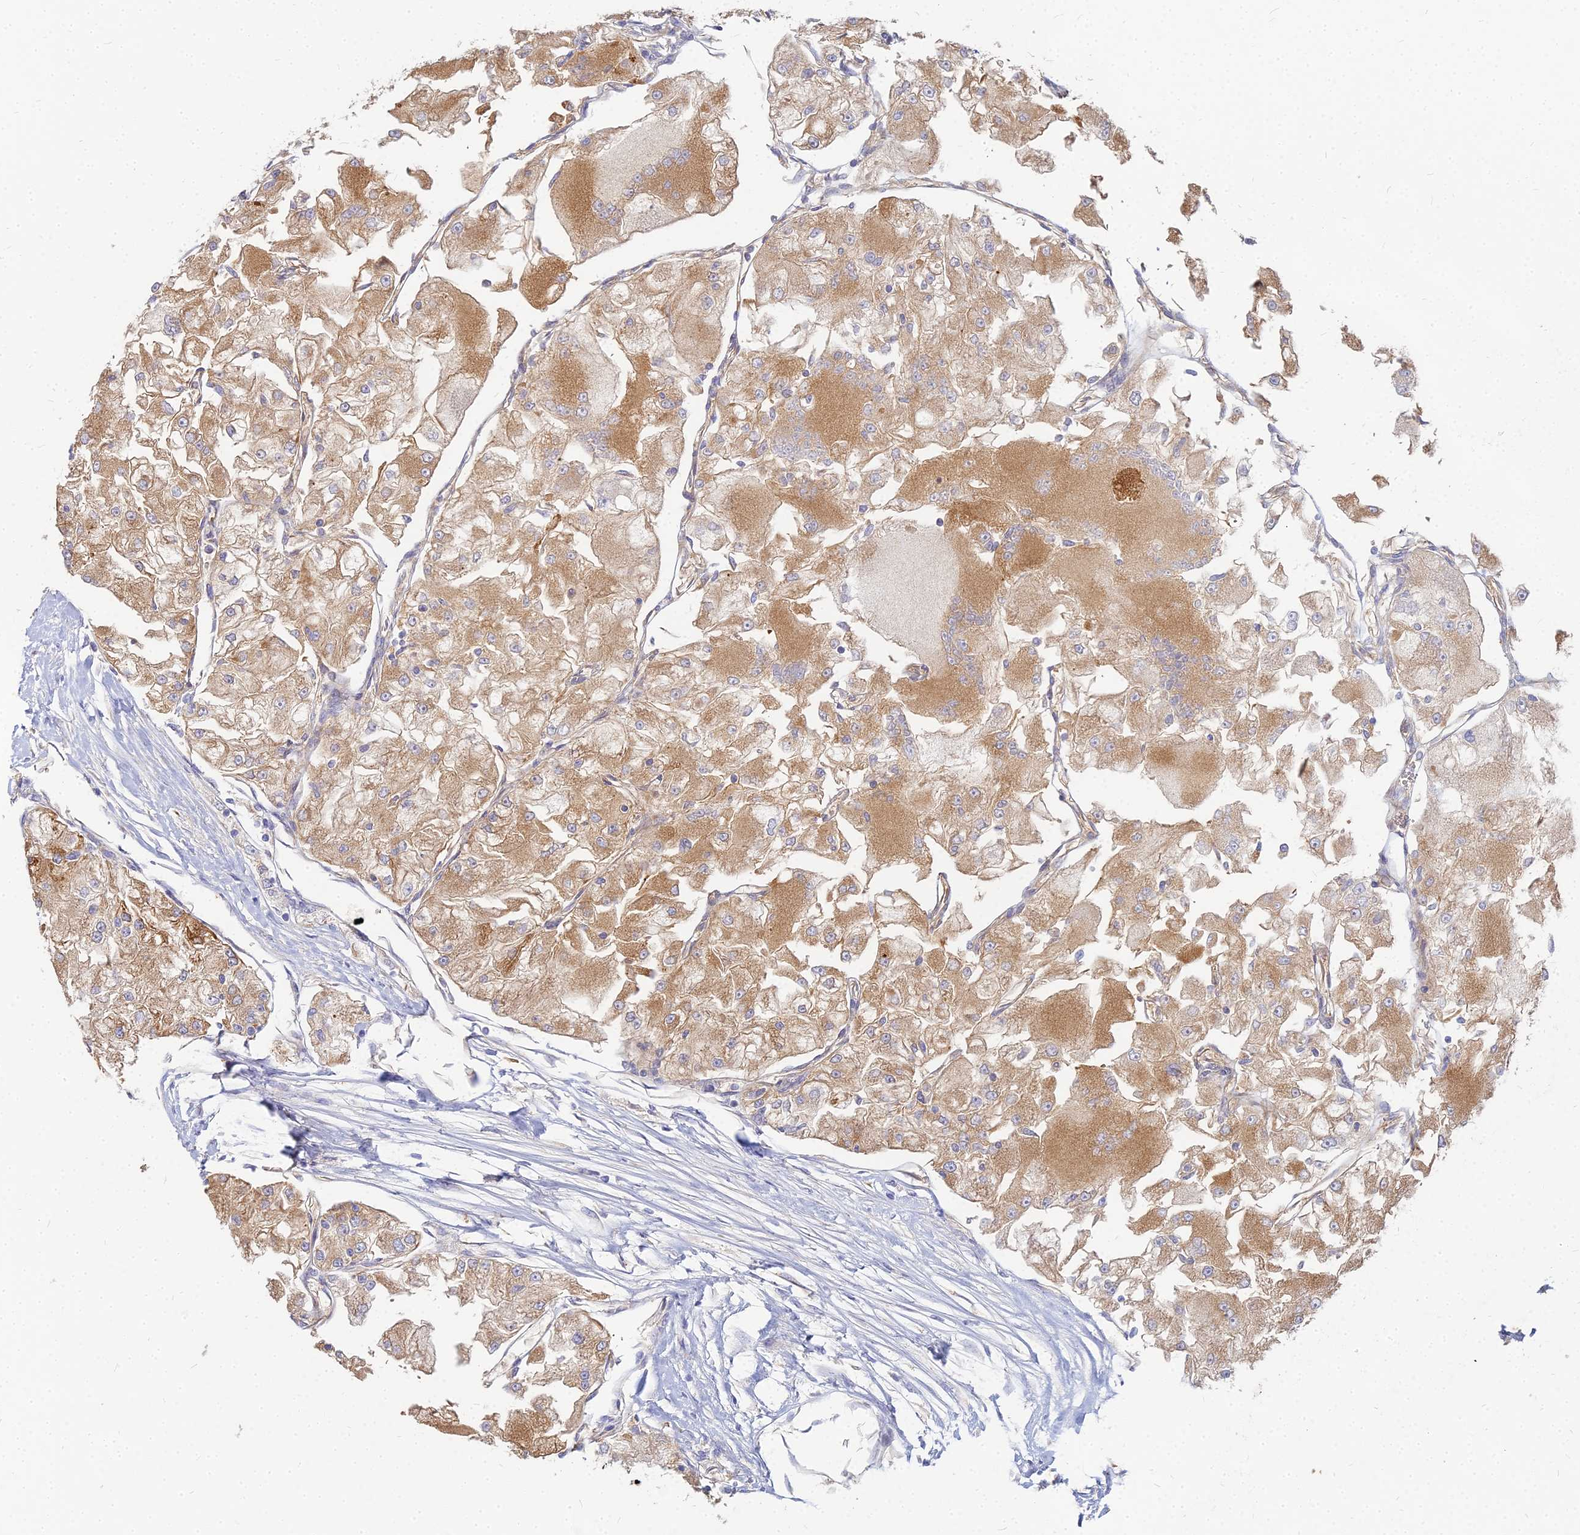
{"staining": {"intensity": "moderate", "quantity": ">75%", "location": "cytoplasmic/membranous"}, "tissue": "renal cancer", "cell_type": "Tumor cells", "image_type": "cancer", "snomed": [{"axis": "morphology", "description": "Adenocarcinoma, NOS"}, {"axis": "topography", "description": "Kidney"}], "caption": "This micrograph demonstrates renal adenocarcinoma stained with IHC to label a protein in brown. The cytoplasmic/membranous of tumor cells show moderate positivity for the protein. Nuclei are counter-stained blue.", "gene": "VAT1", "patient": {"sex": "female", "age": 72}}